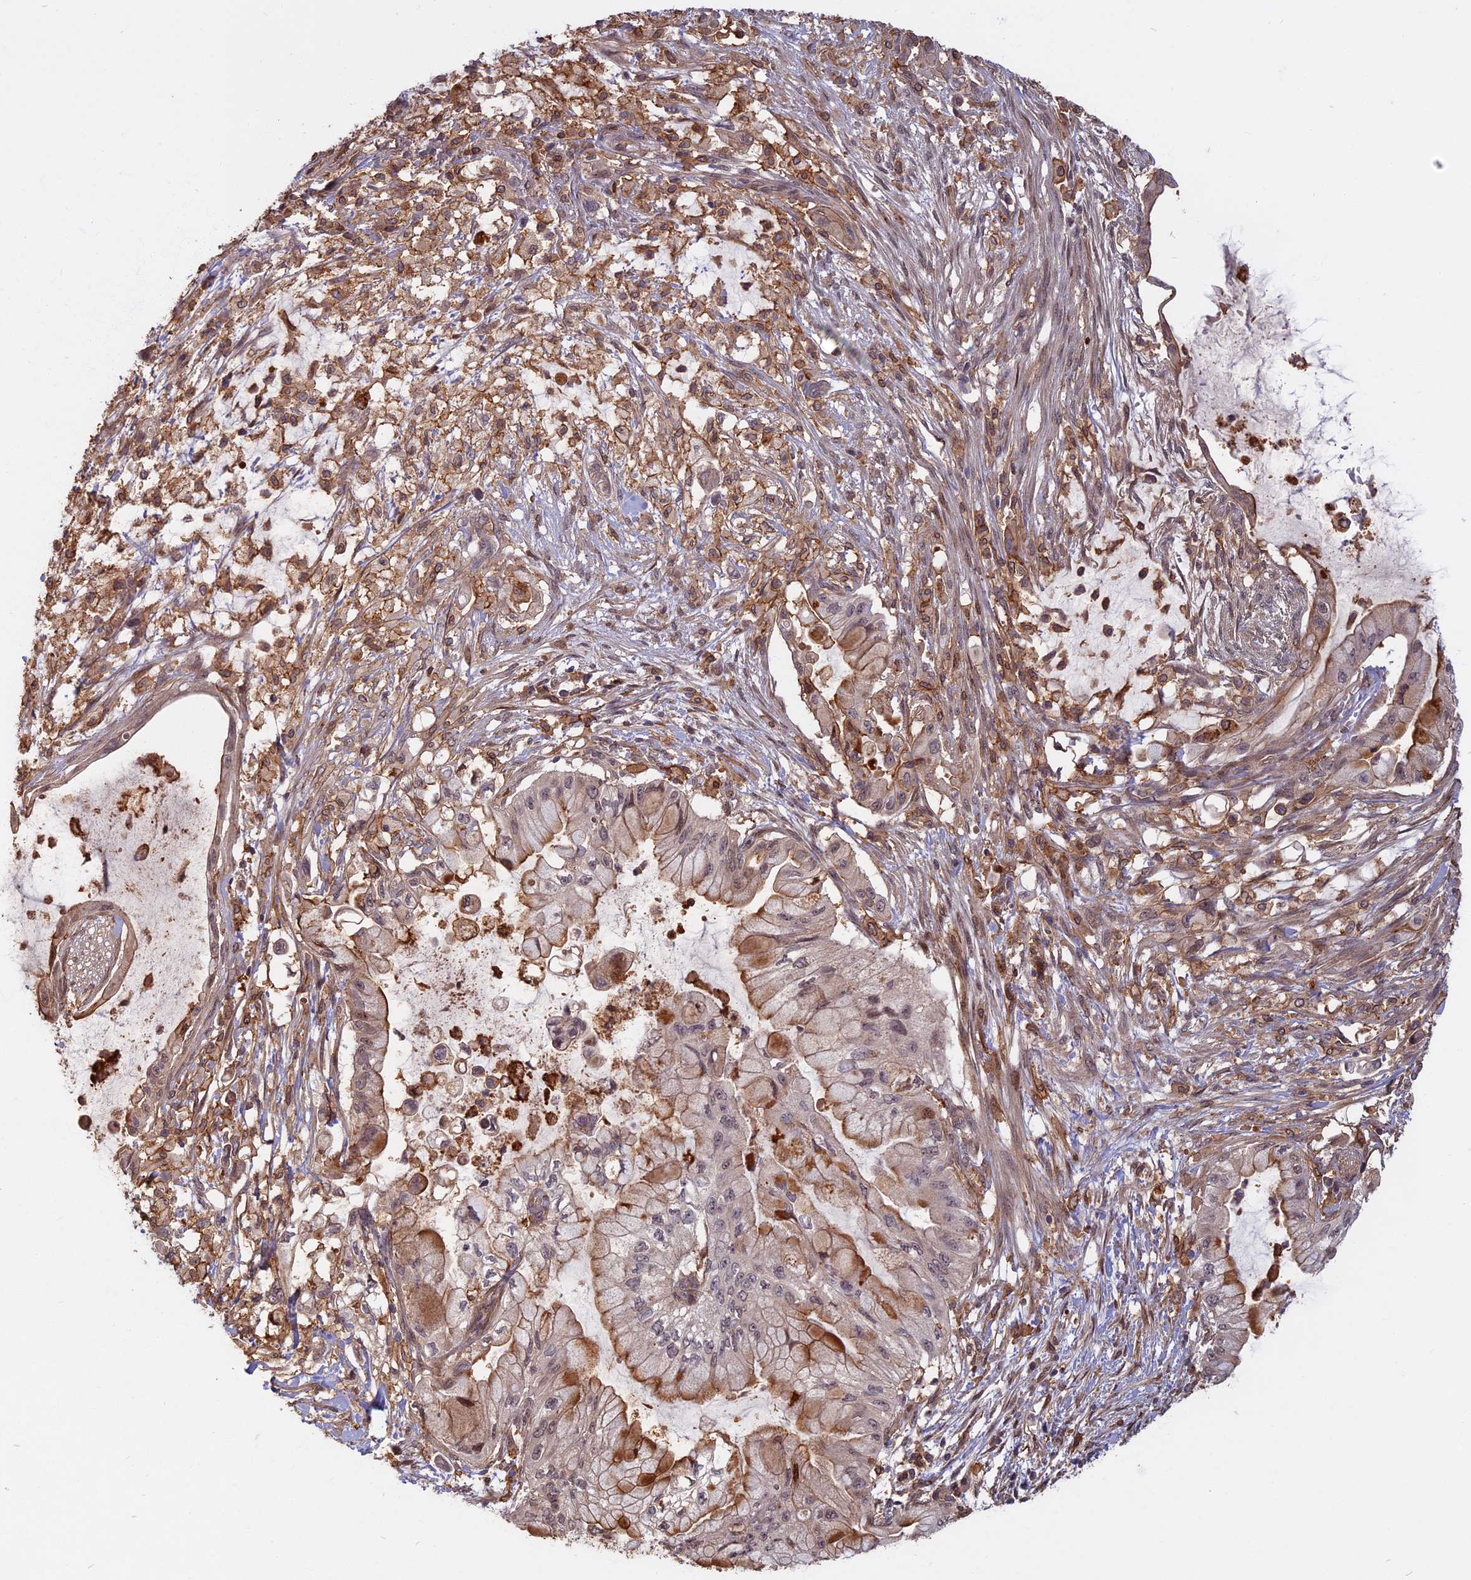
{"staining": {"intensity": "weak", "quantity": "25%-75%", "location": "cytoplasmic/membranous,nuclear"}, "tissue": "pancreatic cancer", "cell_type": "Tumor cells", "image_type": "cancer", "snomed": [{"axis": "morphology", "description": "Adenocarcinoma, NOS"}, {"axis": "topography", "description": "Pancreas"}], "caption": "Pancreatic cancer tissue shows weak cytoplasmic/membranous and nuclear positivity in approximately 25%-75% of tumor cells The protein is shown in brown color, while the nuclei are stained blue.", "gene": "SPG11", "patient": {"sex": "male", "age": 48}}